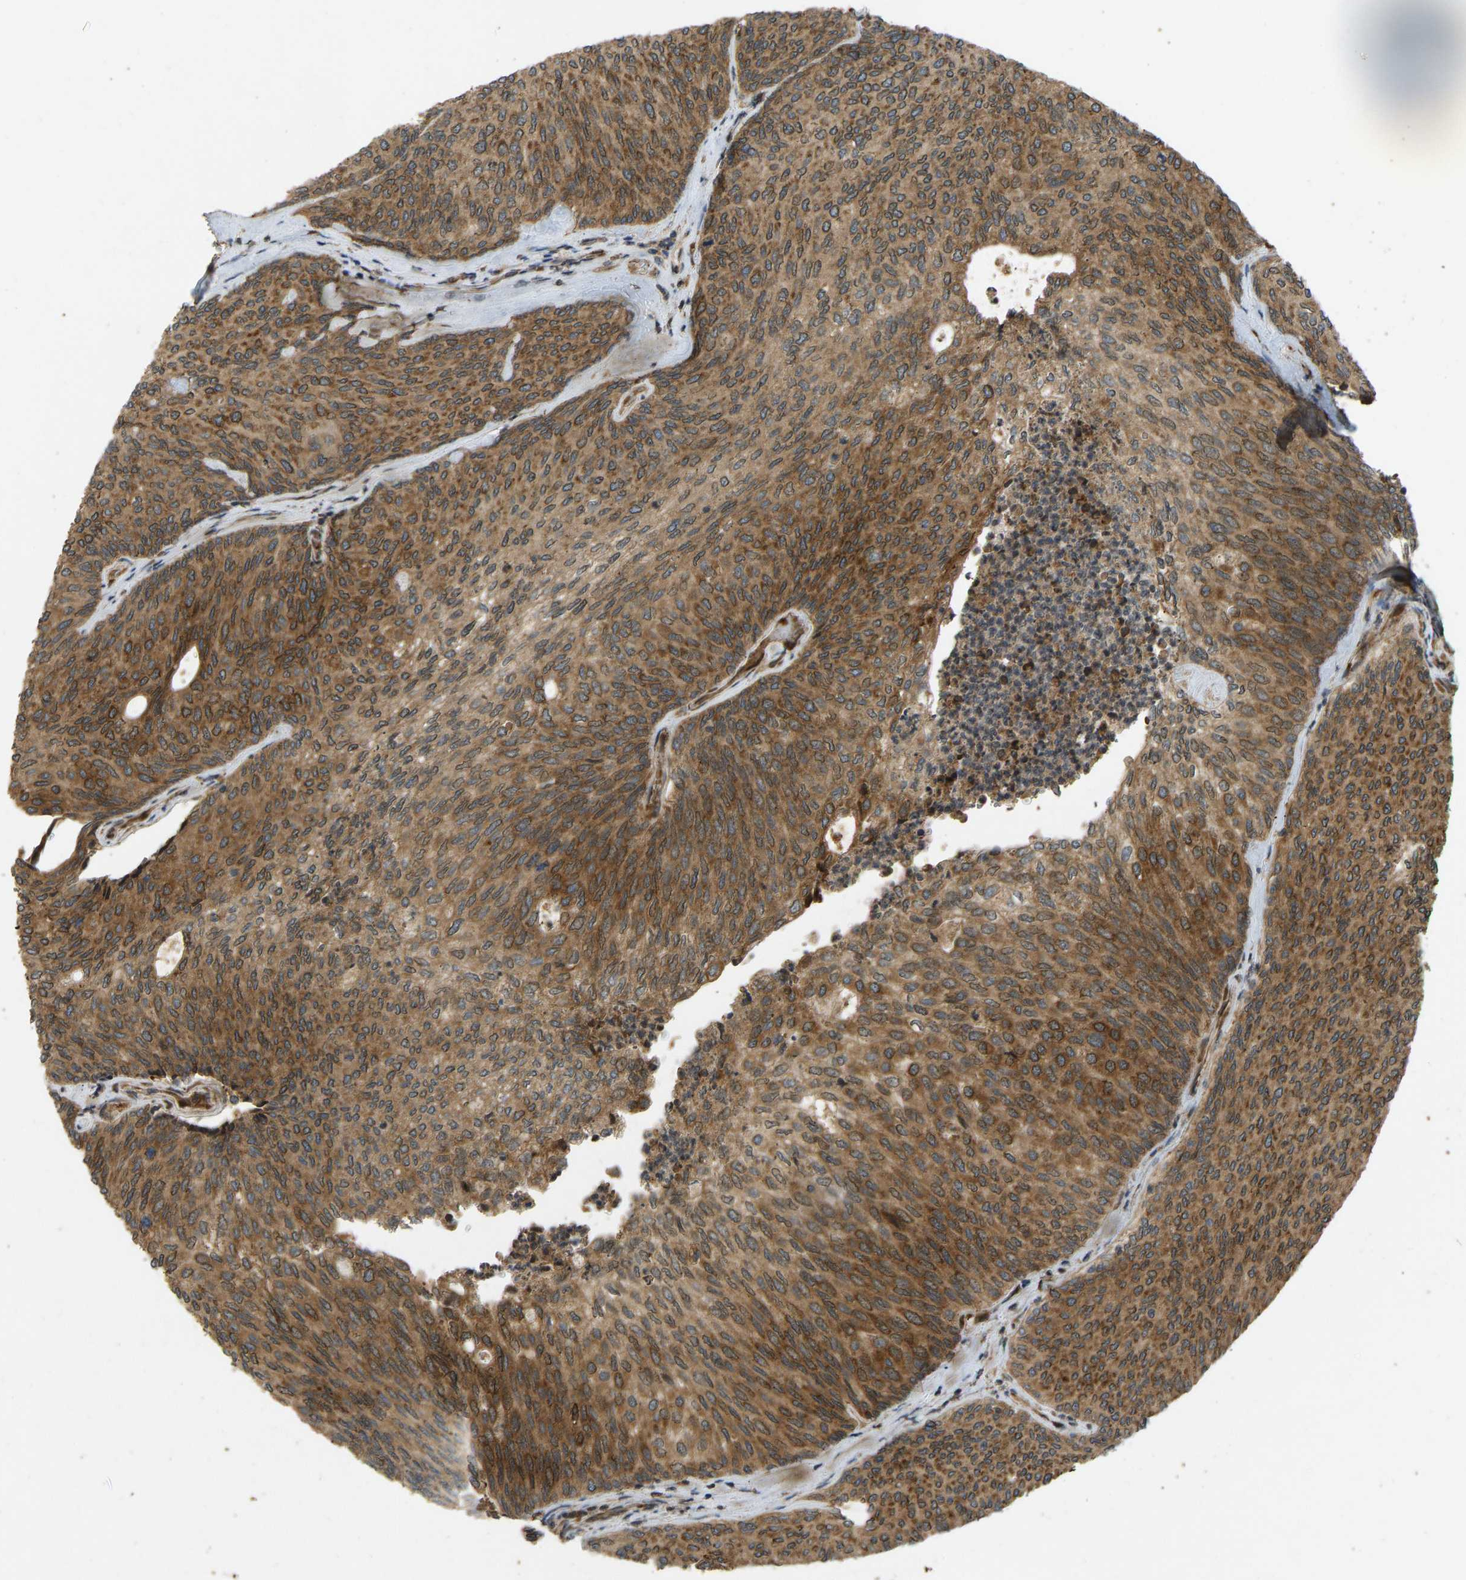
{"staining": {"intensity": "strong", "quantity": ">75%", "location": "cytoplasmic/membranous"}, "tissue": "urothelial cancer", "cell_type": "Tumor cells", "image_type": "cancer", "snomed": [{"axis": "morphology", "description": "Urothelial carcinoma, Low grade"}, {"axis": "topography", "description": "Urinary bladder"}], "caption": "Immunohistochemistry (IHC) (DAB (3,3'-diaminobenzidine)) staining of urothelial cancer exhibits strong cytoplasmic/membranous protein staining in approximately >75% of tumor cells.", "gene": "RPN2", "patient": {"sex": "female", "age": 79}}